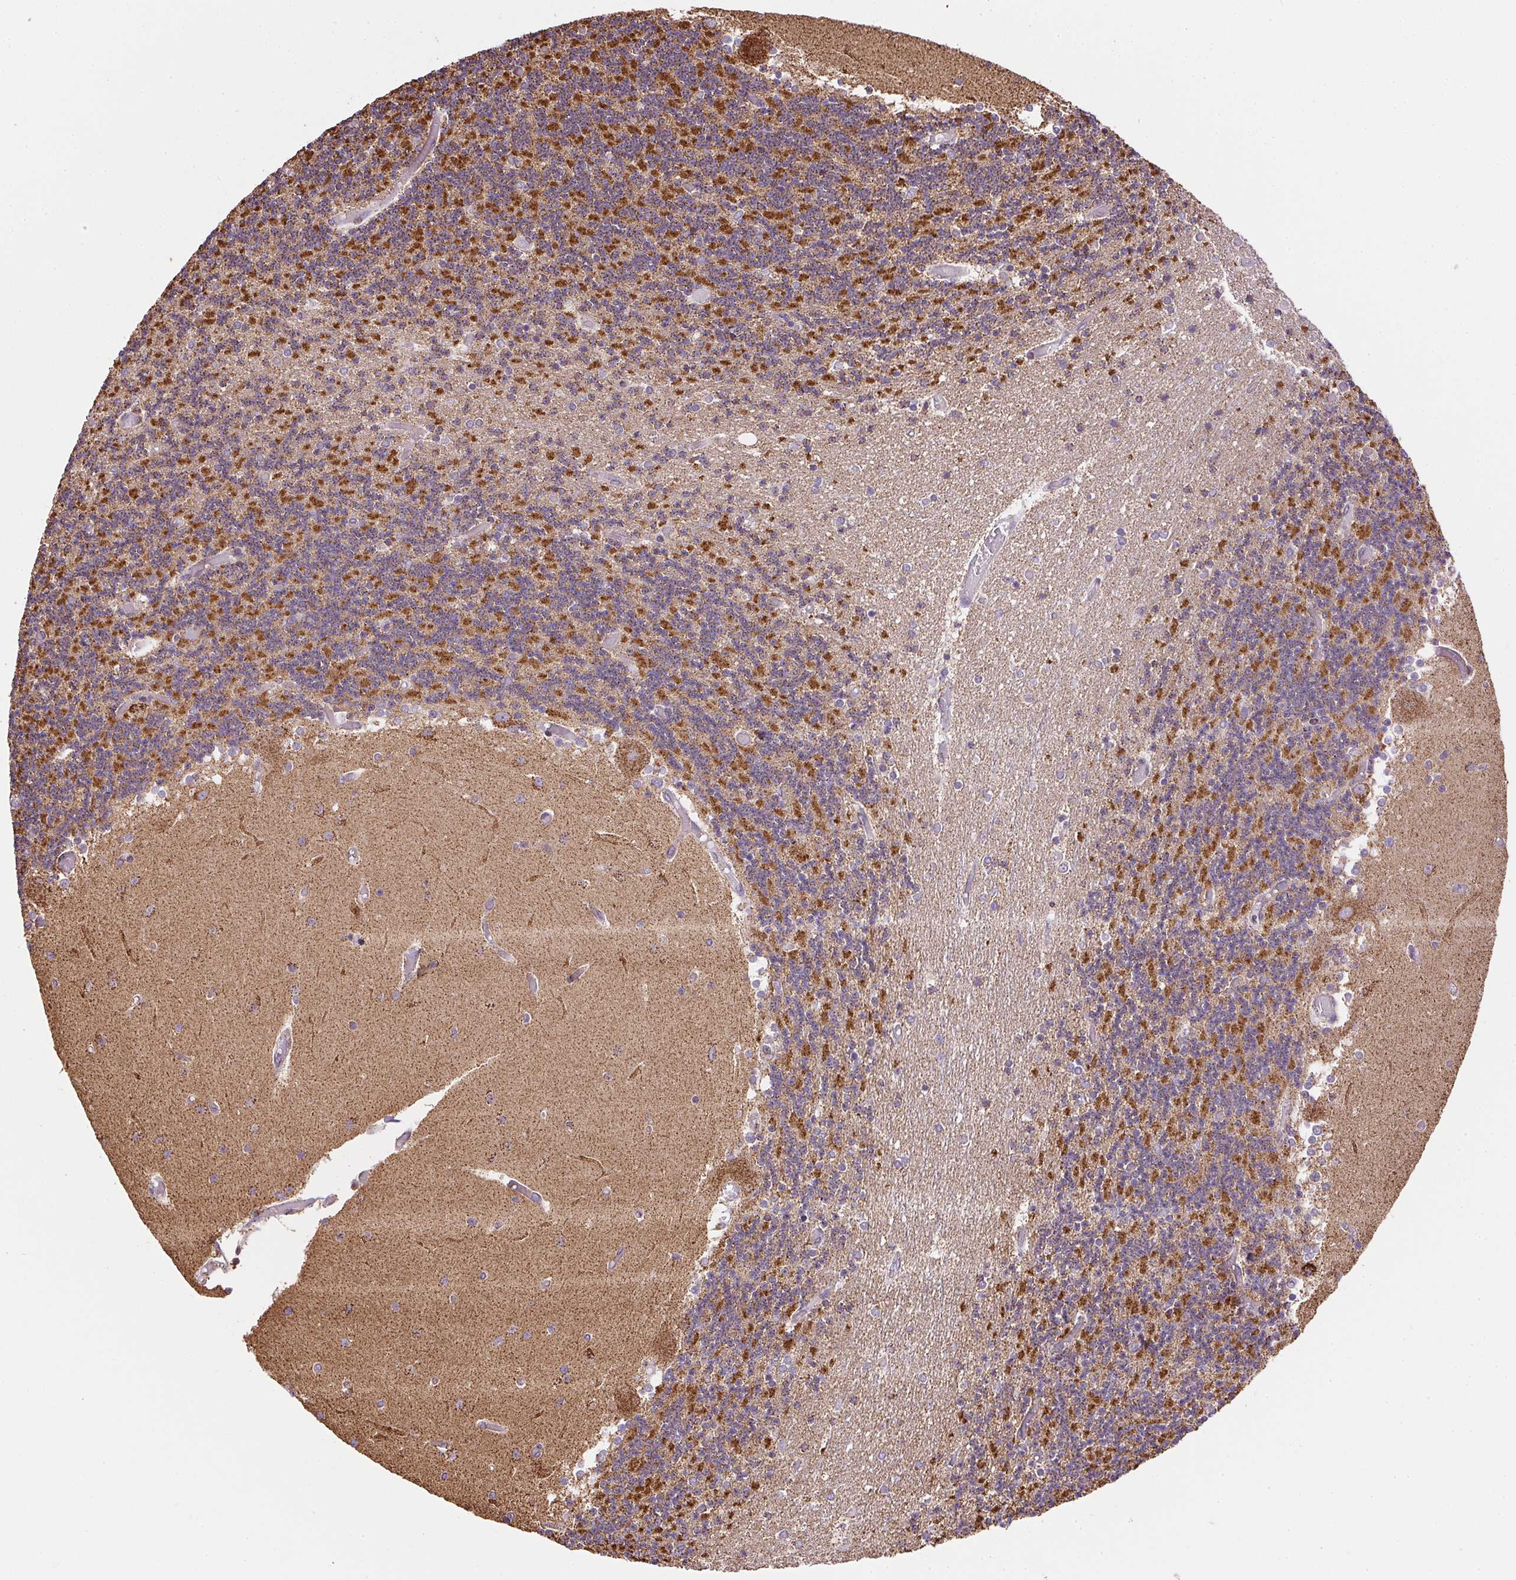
{"staining": {"intensity": "strong", "quantity": "25%-75%", "location": "cytoplasmic/membranous"}, "tissue": "cerebellum", "cell_type": "Cells in granular layer", "image_type": "normal", "snomed": [{"axis": "morphology", "description": "Normal tissue, NOS"}, {"axis": "topography", "description": "Cerebellum"}], "caption": "An image of cerebellum stained for a protein reveals strong cytoplasmic/membranous brown staining in cells in granular layer.", "gene": "MAPK11", "patient": {"sex": "female", "age": 28}}